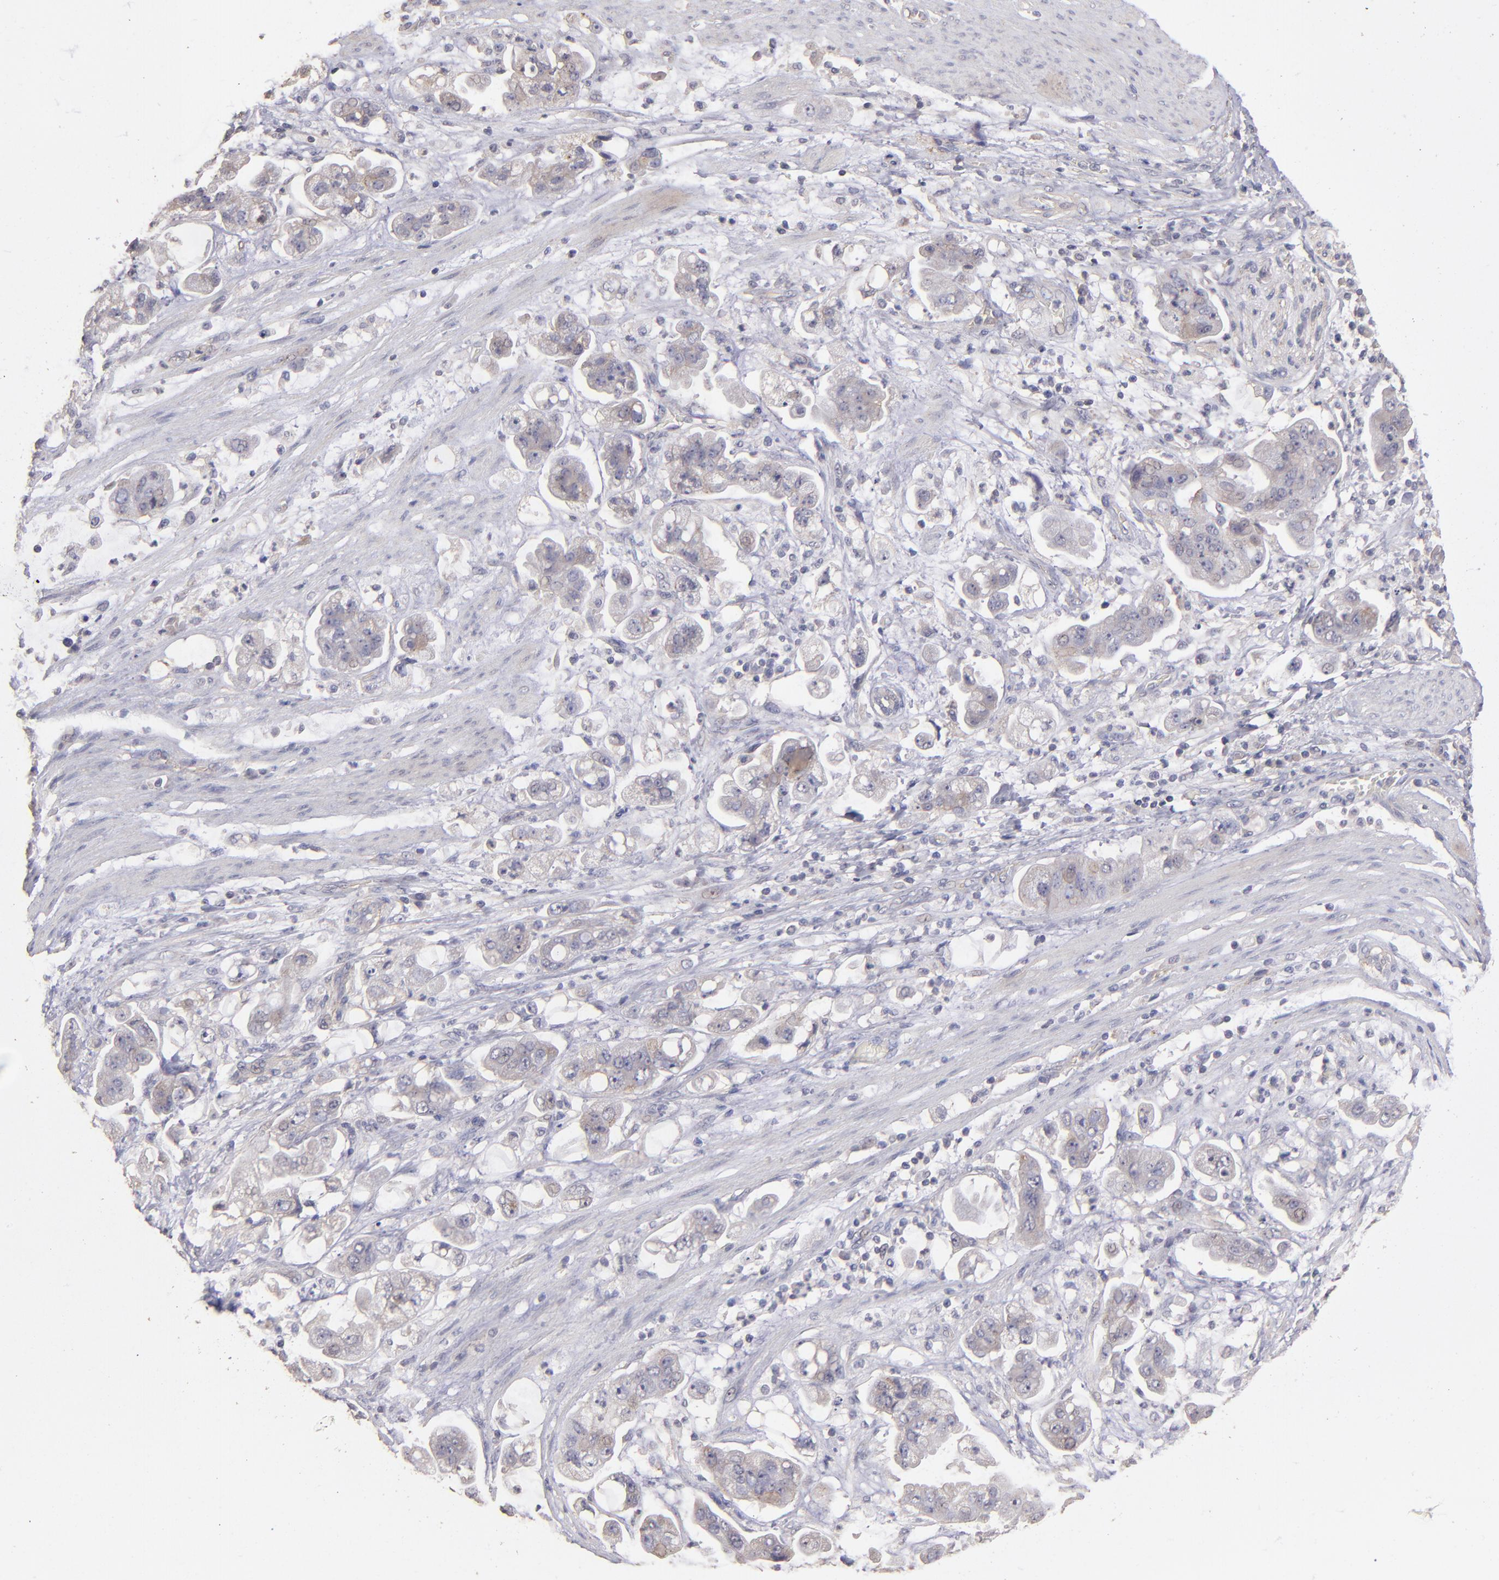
{"staining": {"intensity": "weak", "quantity": "<25%", "location": "cytoplasmic/membranous"}, "tissue": "stomach cancer", "cell_type": "Tumor cells", "image_type": "cancer", "snomed": [{"axis": "morphology", "description": "Adenocarcinoma, NOS"}, {"axis": "topography", "description": "Stomach"}], "caption": "High magnification brightfield microscopy of stomach cancer stained with DAB (3,3'-diaminobenzidine) (brown) and counterstained with hematoxylin (blue): tumor cells show no significant positivity.", "gene": "FAT1", "patient": {"sex": "male", "age": 62}}